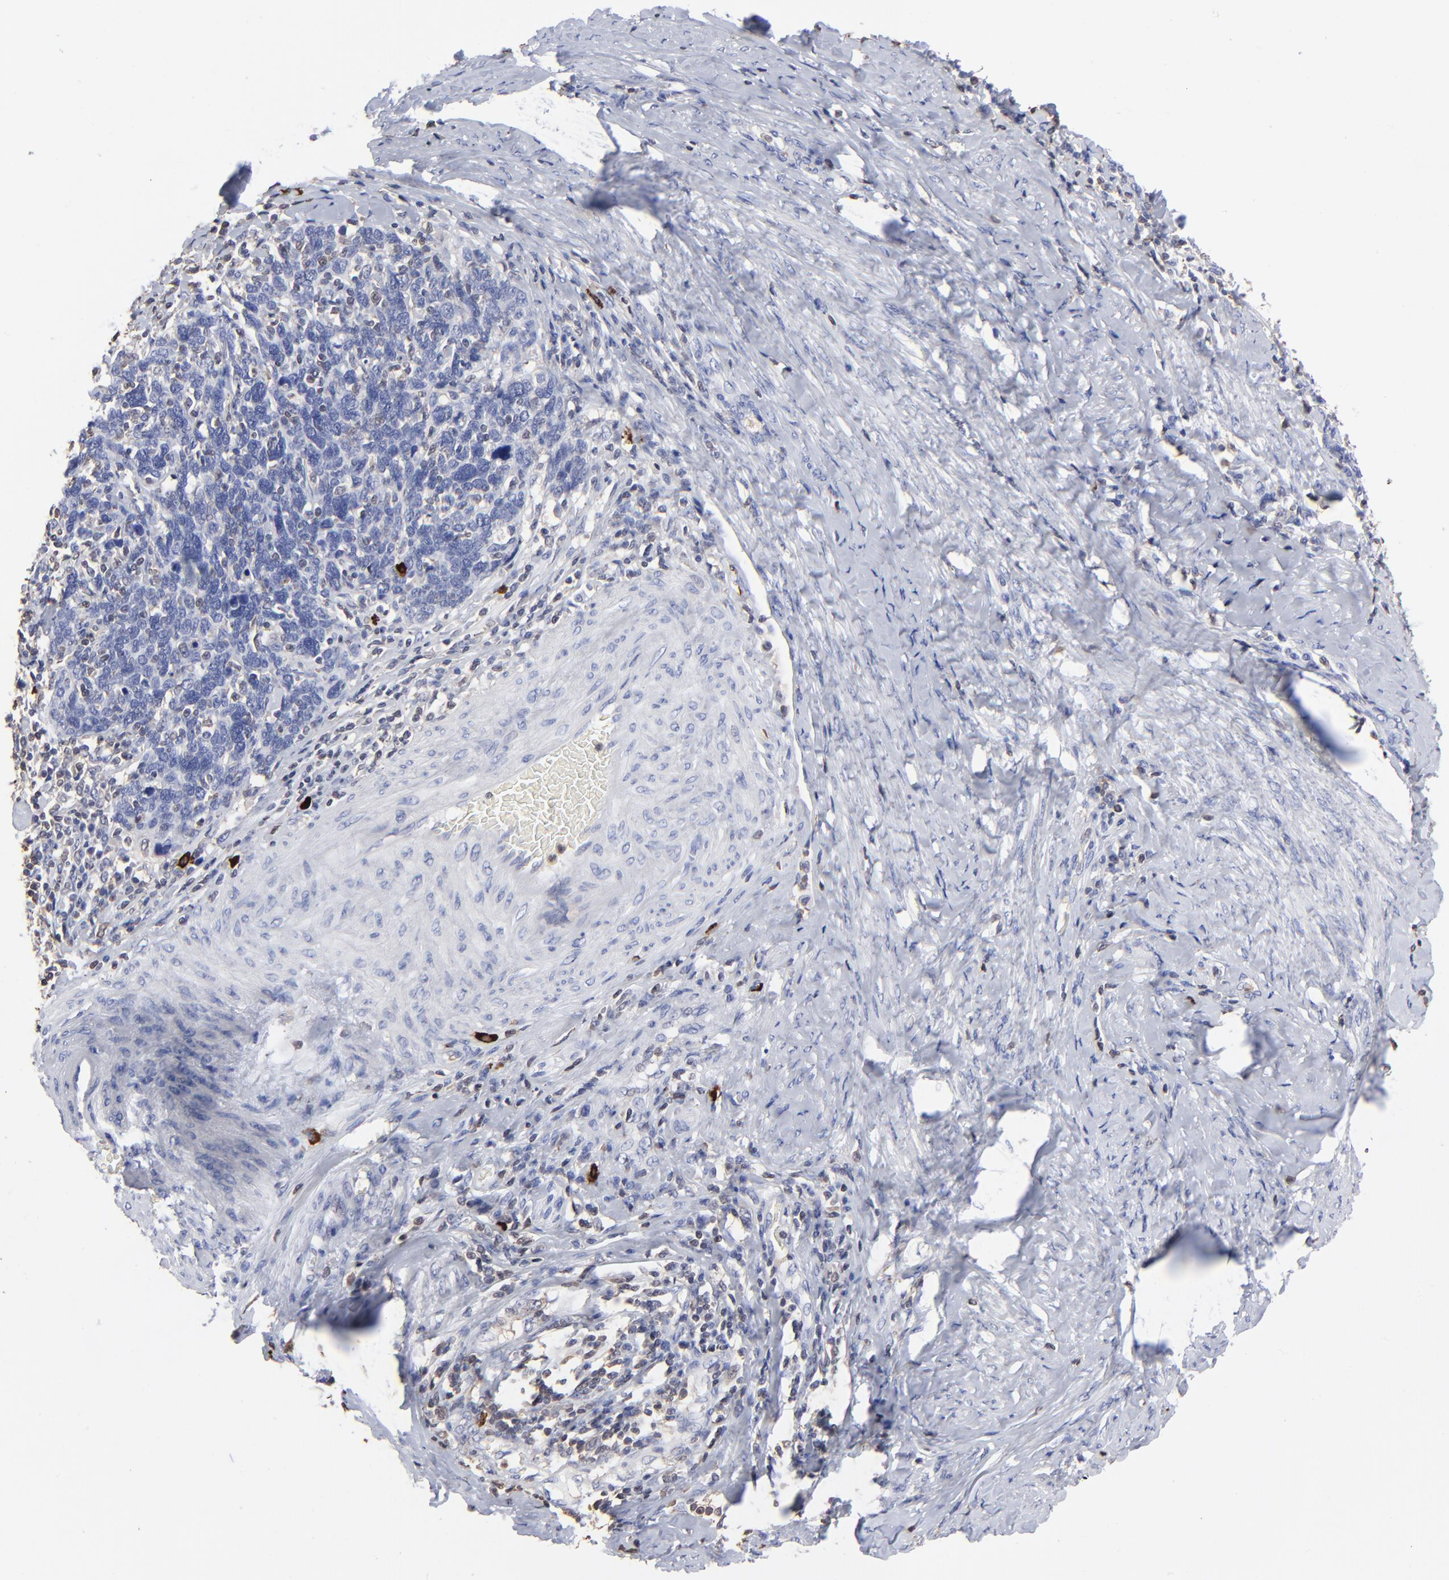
{"staining": {"intensity": "negative", "quantity": "none", "location": "none"}, "tissue": "cervical cancer", "cell_type": "Tumor cells", "image_type": "cancer", "snomed": [{"axis": "morphology", "description": "Squamous cell carcinoma, NOS"}, {"axis": "topography", "description": "Cervix"}], "caption": "This is a photomicrograph of IHC staining of squamous cell carcinoma (cervical), which shows no staining in tumor cells.", "gene": "TBXT", "patient": {"sex": "female", "age": 41}}